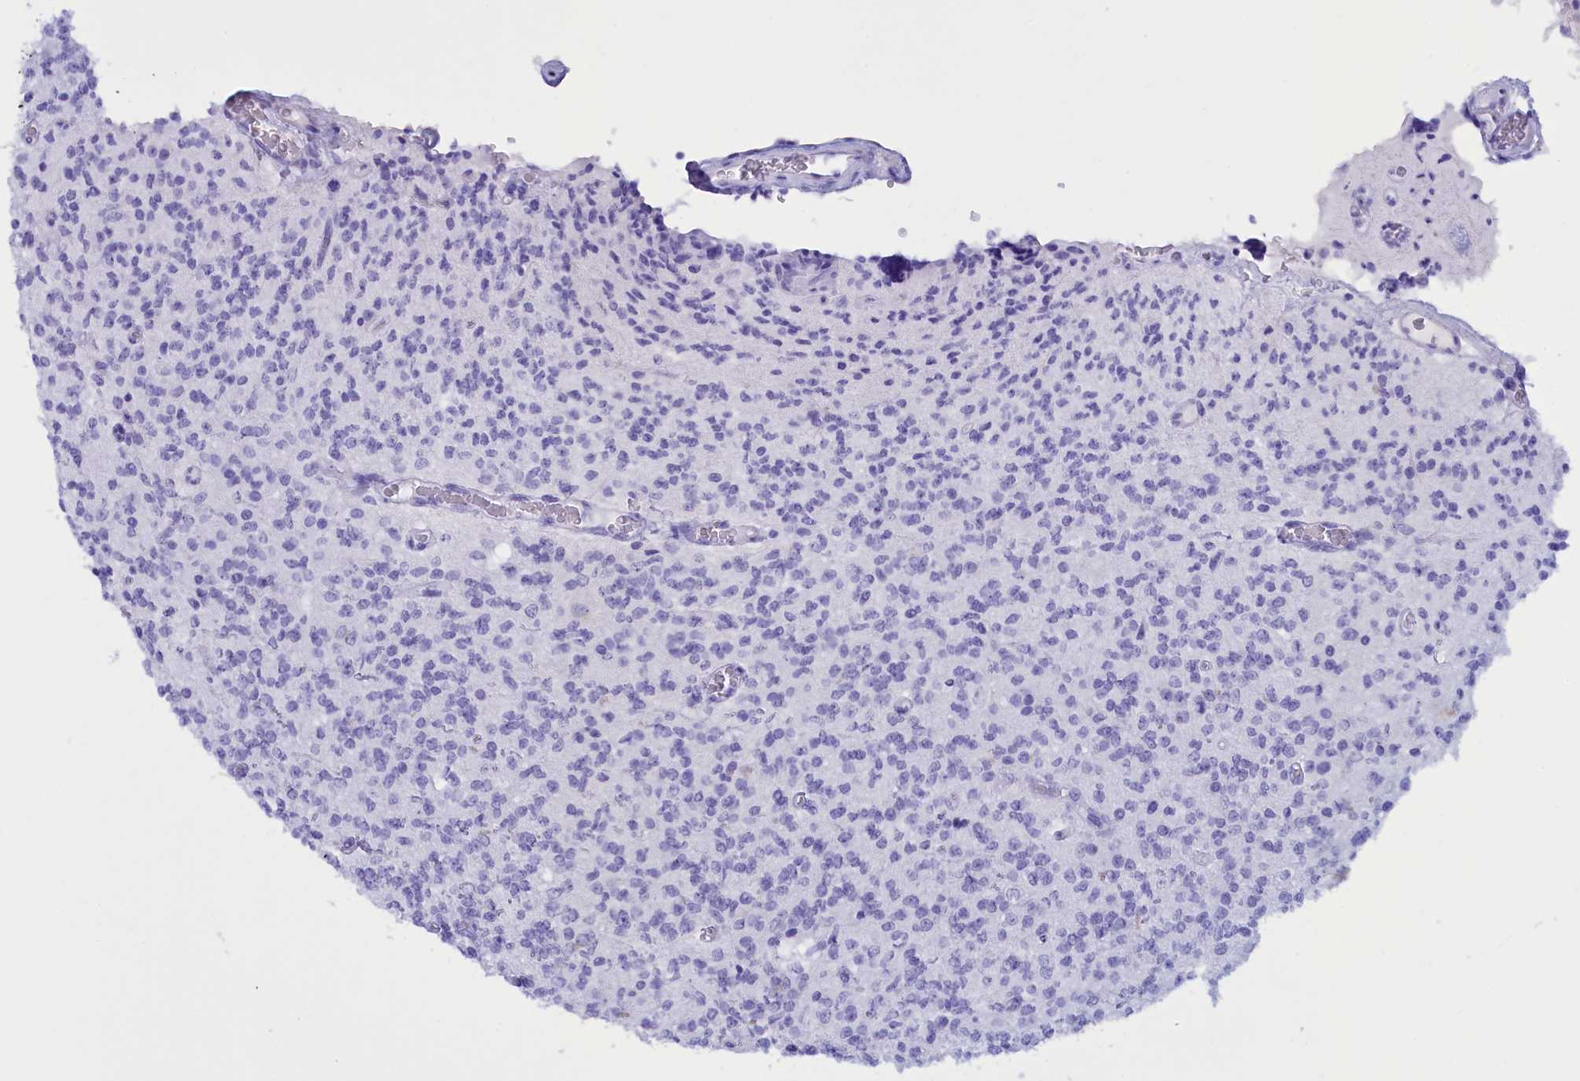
{"staining": {"intensity": "negative", "quantity": "none", "location": "none"}, "tissue": "glioma", "cell_type": "Tumor cells", "image_type": "cancer", "snomed": [{"axis": "morphology", "description": "Glioma, malignant, High grade"}, {"axis": "topography", "description": "Brain"}], "caption": "High-grade glioma (malignant) was stained to show a protein in brown. There is no significant positivity in tumor cells. The staining is performed using DAB (3,3'-diaminobenzidine) brown chromogen with nuclei counter-stained in using hematoxylin.", "gene": "BRI3", "patient": {"sex": "male", "age": 34}}